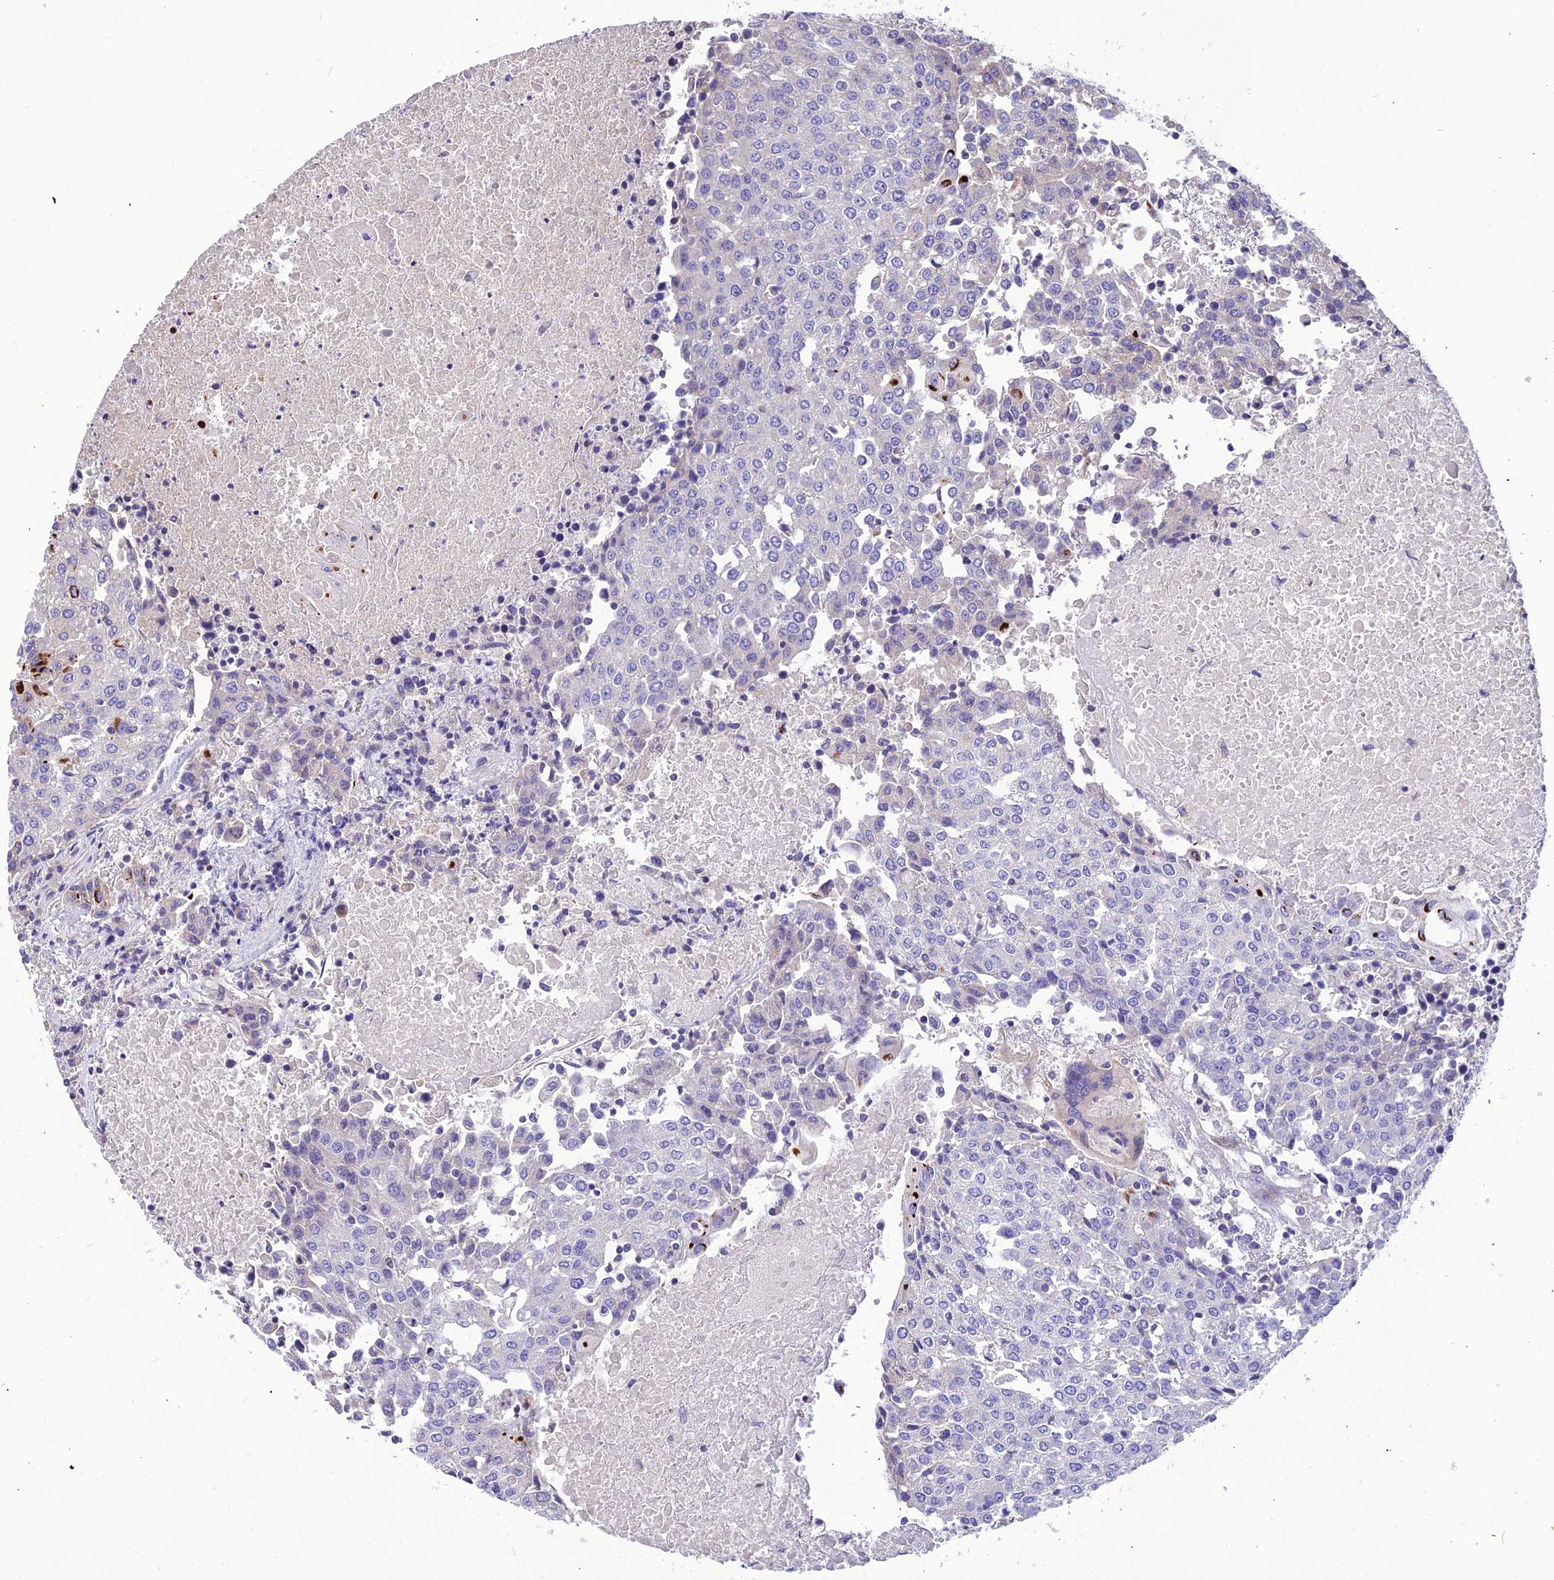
{"staining": {"intensity": "negative", "quantity": "none", "location": "none"}, "tissue": "urothelial cancer", "cell_type": "Tumor cells", "image_type": "cancer", "snomed": [{"axis": "morphology", "description": "Urothelial carcinoma, High grade"}, {"axis": "topography", "description": "Urinary bladder"}], "caption": "Photomicrograph shows no protein staining in tumor cells of urothelial cancer tissue. Nuclei are stained in blue.", "gene": "ASPHD1", "patient": {"sex": "female", "age": 85}}